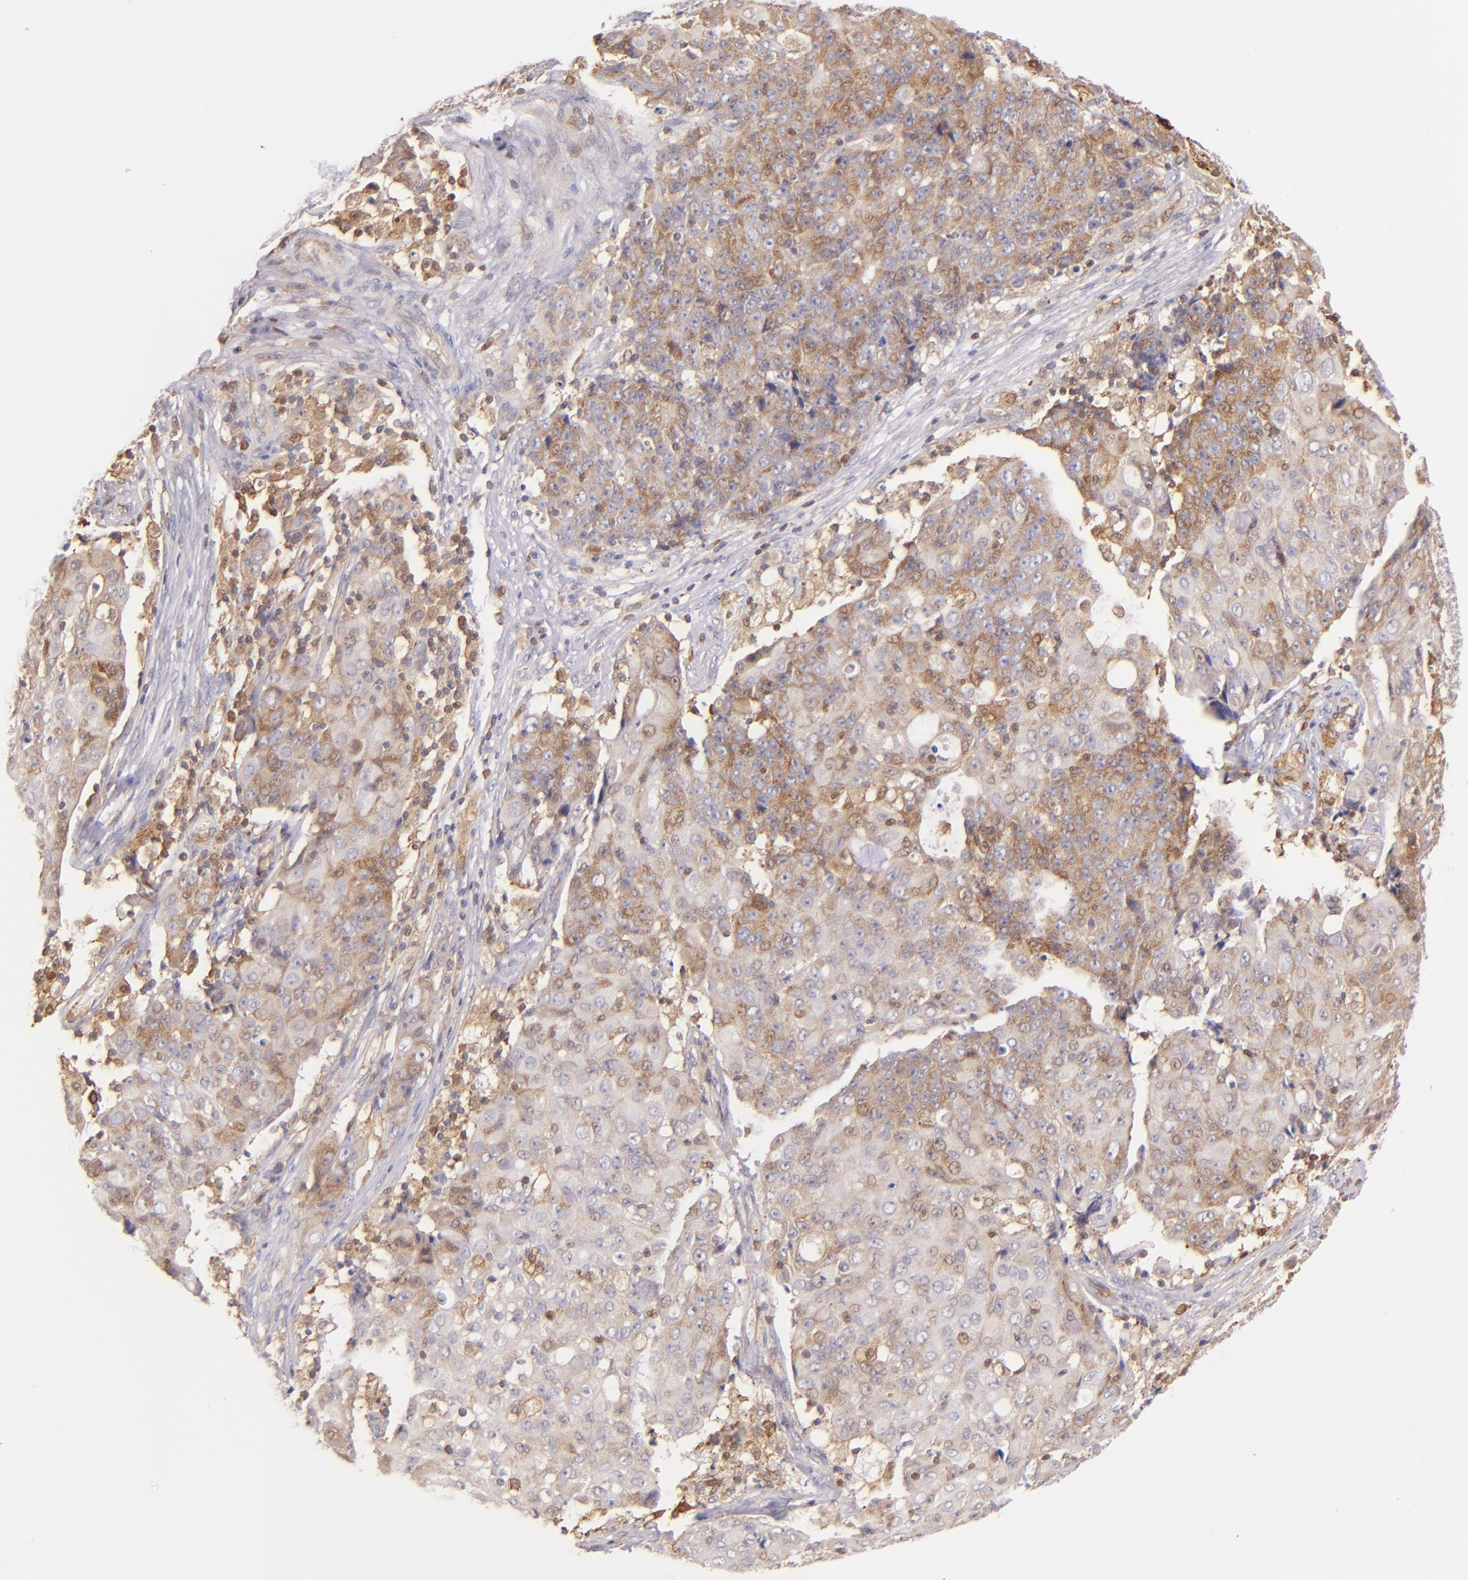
{"staining": {"intensity": "moderate", "quantity": ">75%", "location": "cytoplasmic/membranous"}, "tissue": "ovarian cancer", "cell_type": "Tumor cells", "image_type": "cancer", "snomed": [{"axis": "morphology", "description": "Carcinoma, endometroid"}, {"axis": "topography", "description": "Ovary"}], "caption": "Endometroid carcinoma (ovarian) stained for a protein demonstrates moderate cytoplasmic/membranous positivity in tumor cells.", "gene": "BTK", "patient": {"sex": "female", "age": 42}}